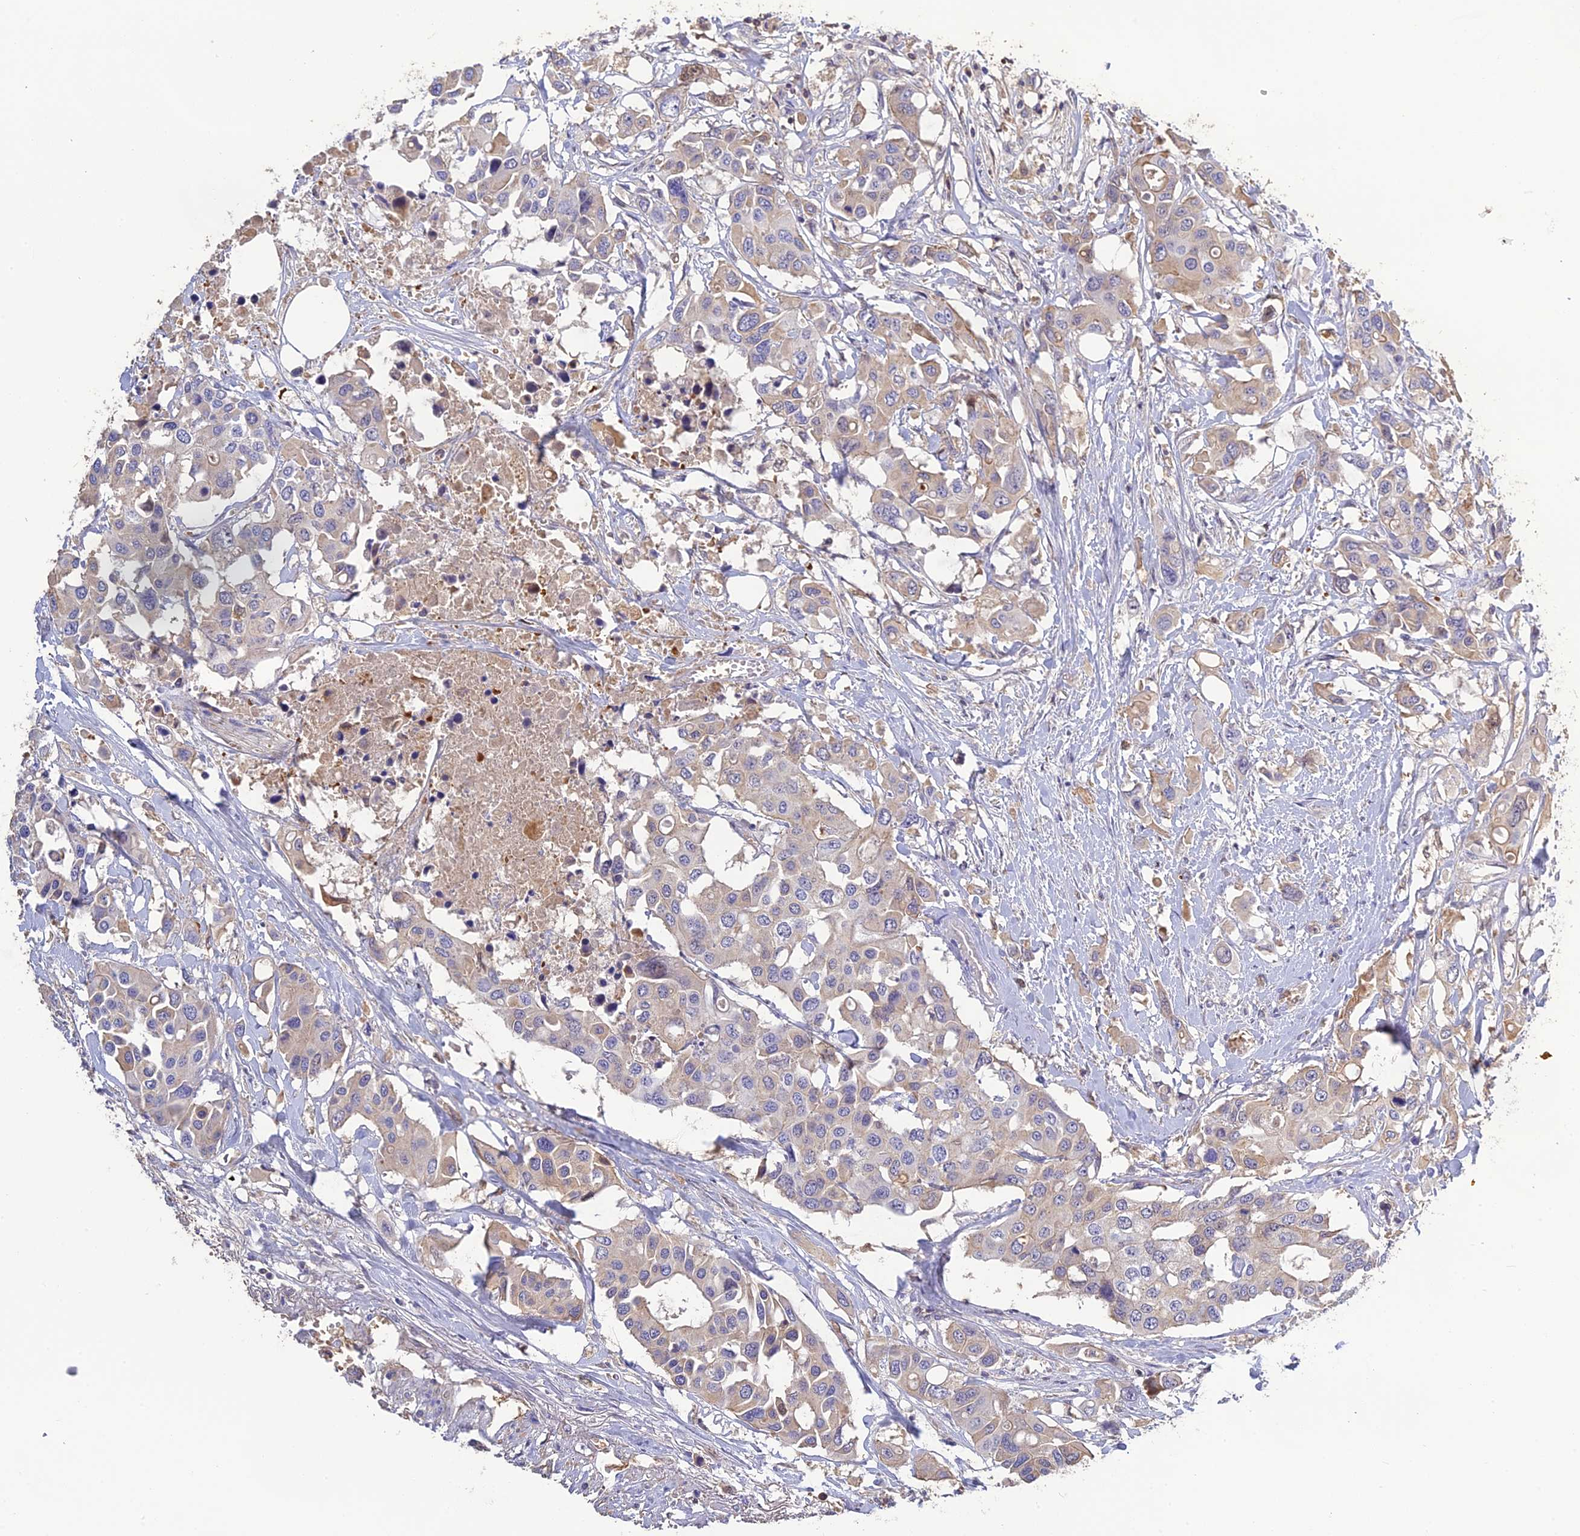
{"staining": {"intensity": "weak", "quantity": "<25%", "location": "cytoplasmic/membranous"}, "tissue": "colorectal cancer", "cell_type": "Tumor cells", "image_type": "cancer", "snomed": [{"axis": "morphology", "description": "Adenocarcinoma, NOS"}, {"axis": "topography", "description": "Colon"}], "caption": "Micrograph shows no significant protein positivity in tumor cells of colorectal cancer (adenocarcinoma).", "gene": "PZP", "patient": {"sex": "male", "age": 77}}